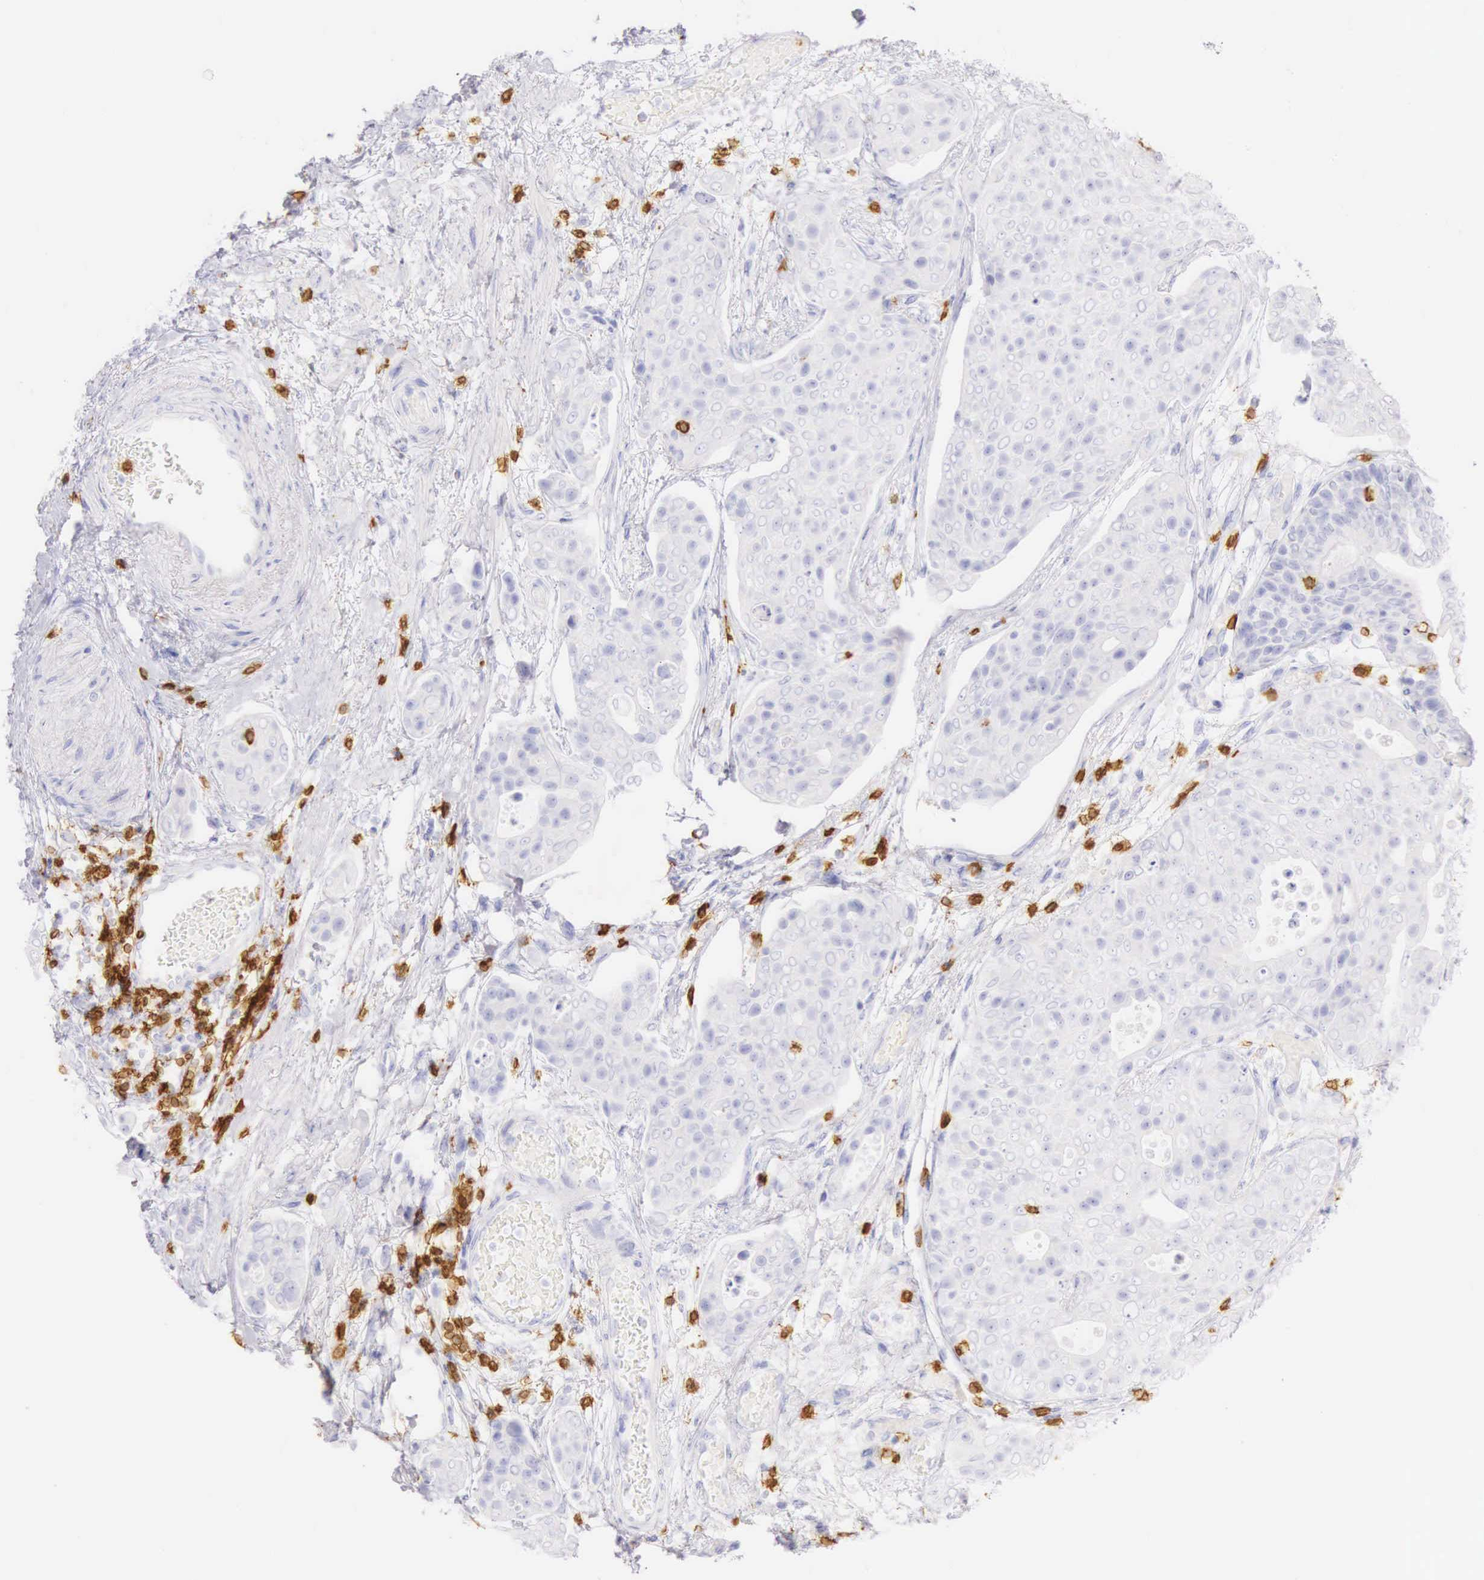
{"staining": {"intensity": "negative", "quantity": "none", "location": "none"}, "tissue": "urothelial cancer", "cell_type": "Tumor cells", "image_type": "cancer", "snomed": [{"axis": "morphology", "description": "Urothelial carcinoma, High grade"}, {"axis": "topography", "description": "Urinary bladder"}], "caption": "Tumor cells are negative for protein expression in human urothelial carcinoma (high-grade). The staining is performed using DAB brown chromogen with nuclei counter-stained in using hematoxylin.", "gene": "CD3E", "patient": {"sex": "male", "age": 78}}